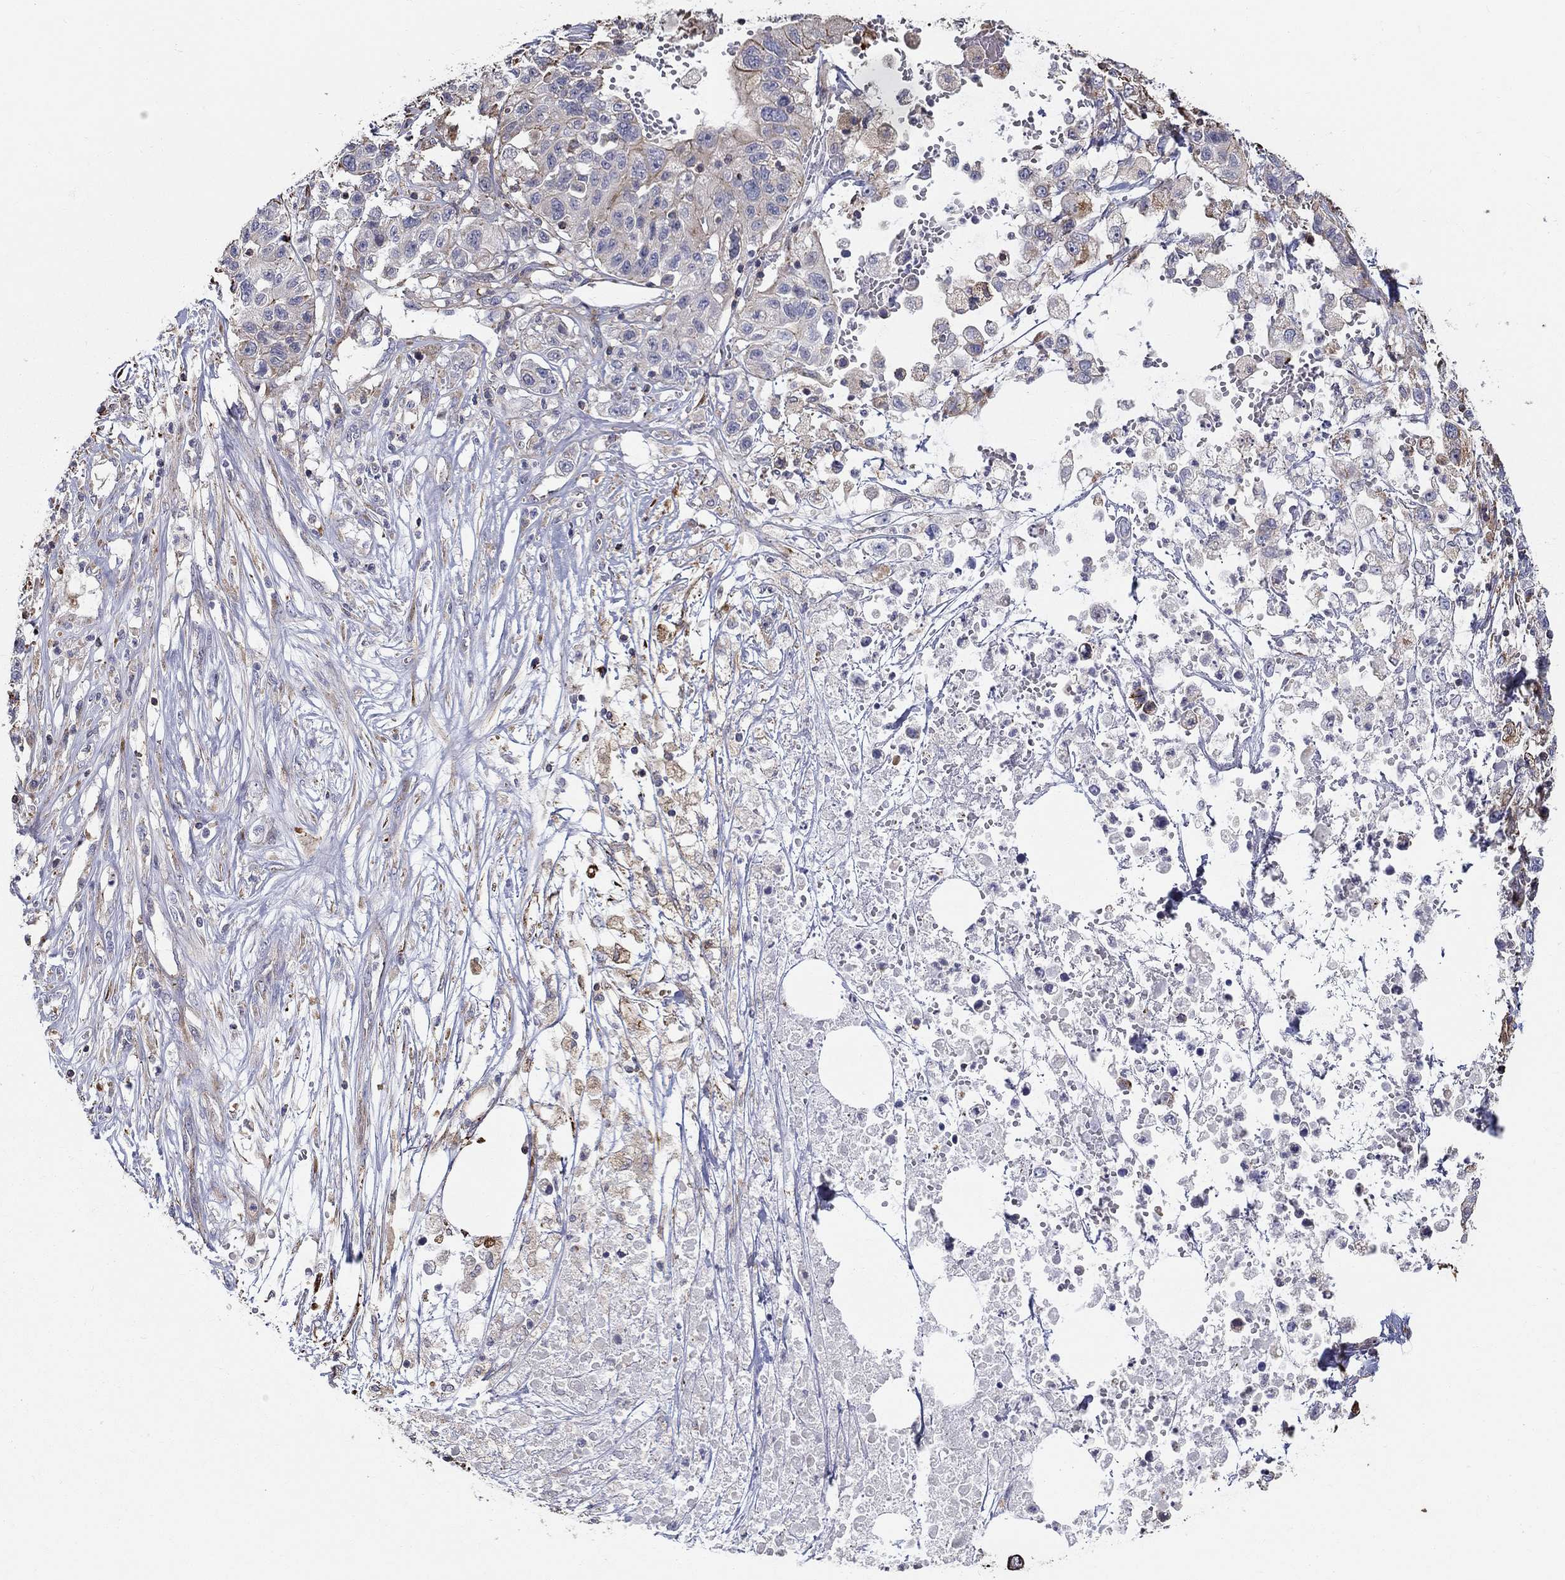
{"staining": {"intensity": "weak", "quantity": "<25%", "location": "cytoplasmic/membranous"}, "tissue": "liver cancer", "cell_type": "Tumor cells", "image_type": "cancer", "snomed": [{"axis": "morphology", "description": "Adenocarcinoma, NOS"}, {"axis": "morphology", "description": "Cholangiocarcinoma"}, {"axis": "topography", "description": "Liver"}], "caption": "Protein analysis of cholangiocarcinoma (liver) displays no significant expression in tumor cells.", "gene": "NPHP1", "patient": {"sex": "male", "age": 64}}